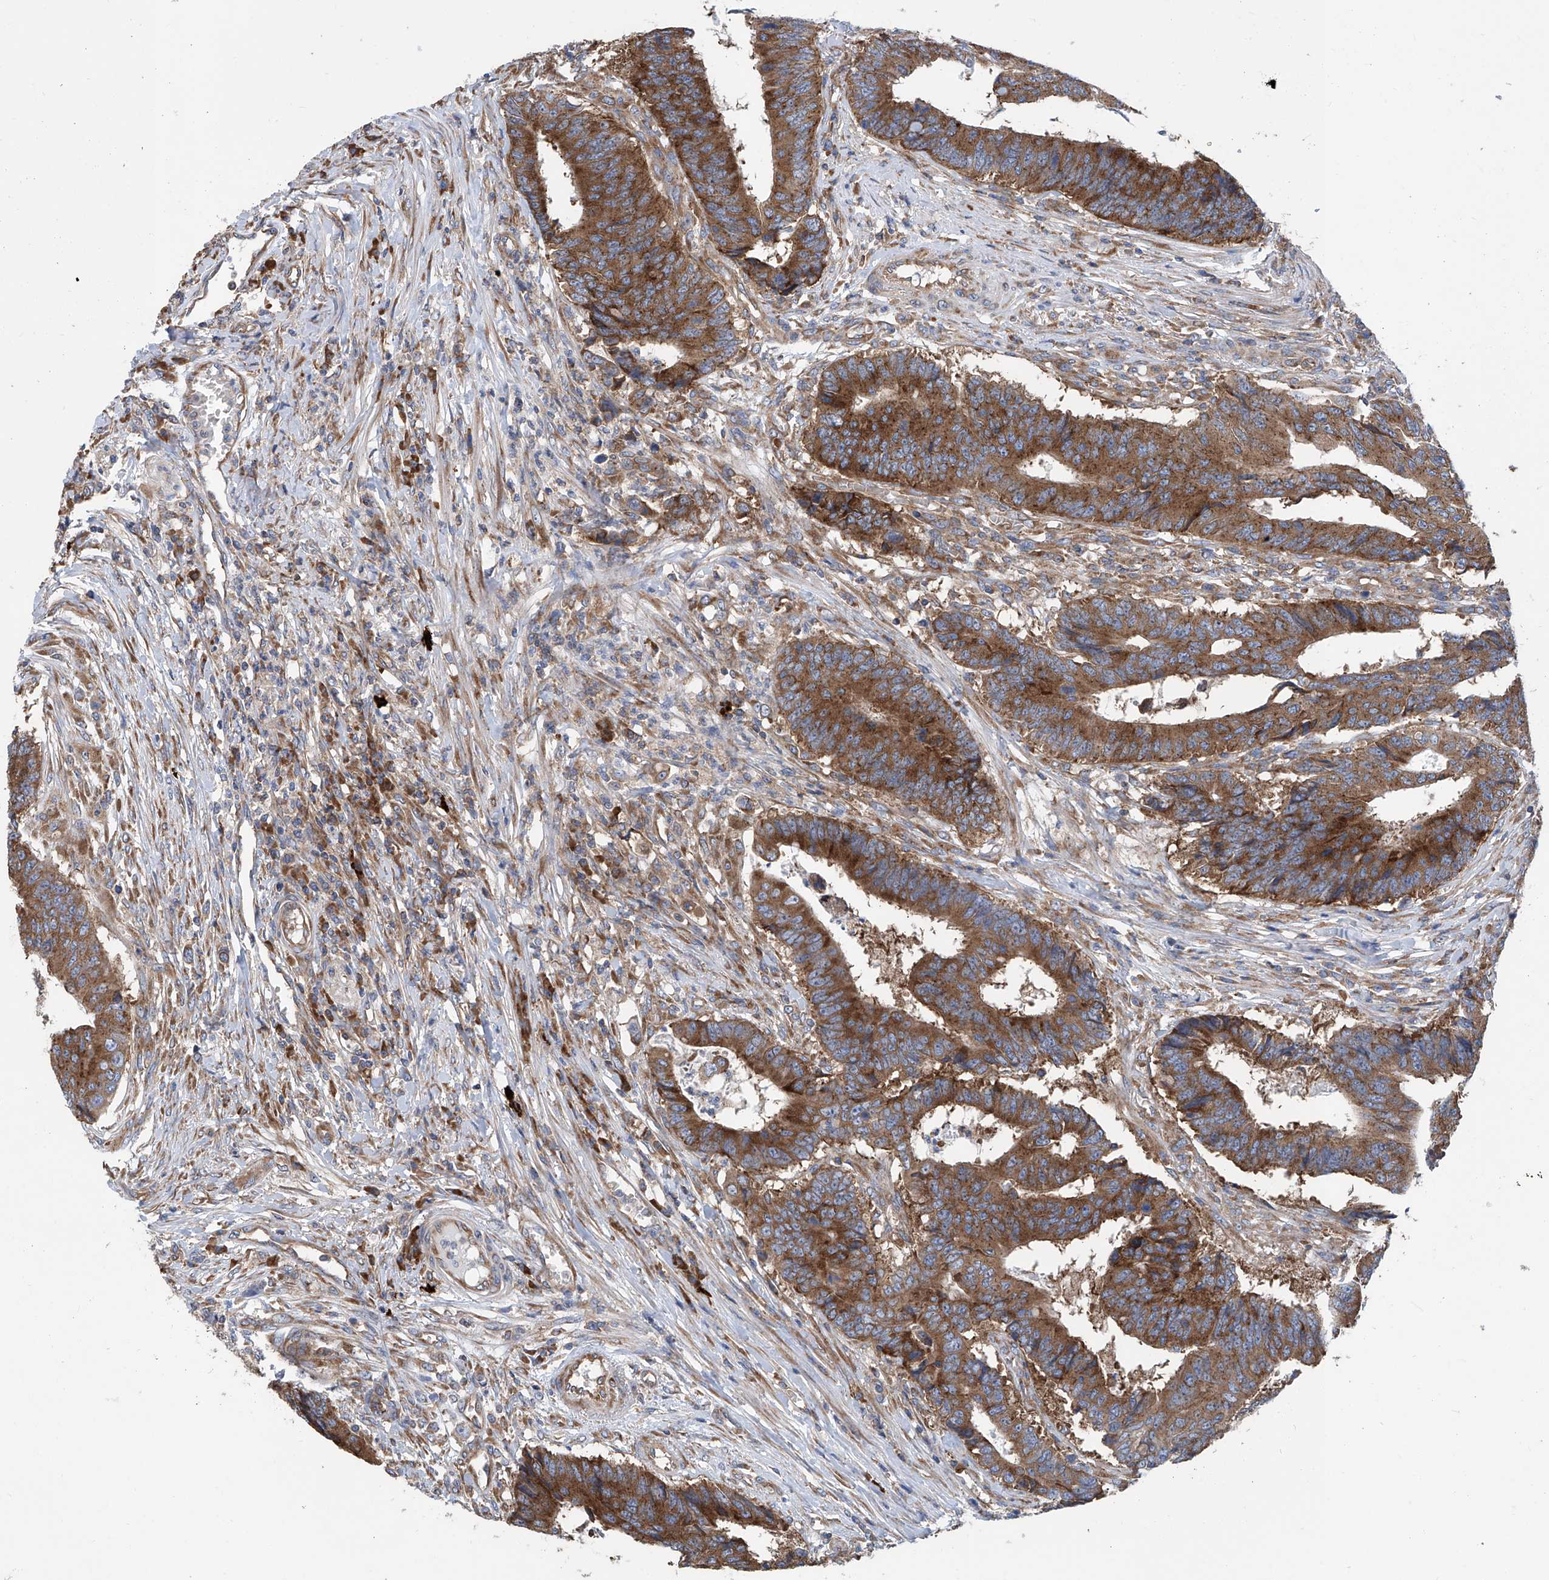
{"staining": {"intensity": "strong", "quantity": ">75%", "location": "cytoplasmic/membranous"}, "tissue": "colorectal cancer", "cell_type": "Tumor cells", "image_type": "cancer", "snomed": [{"axis": "morphology", "description": "Adenocarcinoma, NOS"}, {"axis": "topography", "description": "Rectum"}], "caption": "Immunohistochemical staining of human colorectal adenocarcinoma displays high levels of strong cytoplasmic/membranous staining in about >75% of tumor cells.", "gene": "SENP2", "patient": {"sex": "male", "age": 84}}